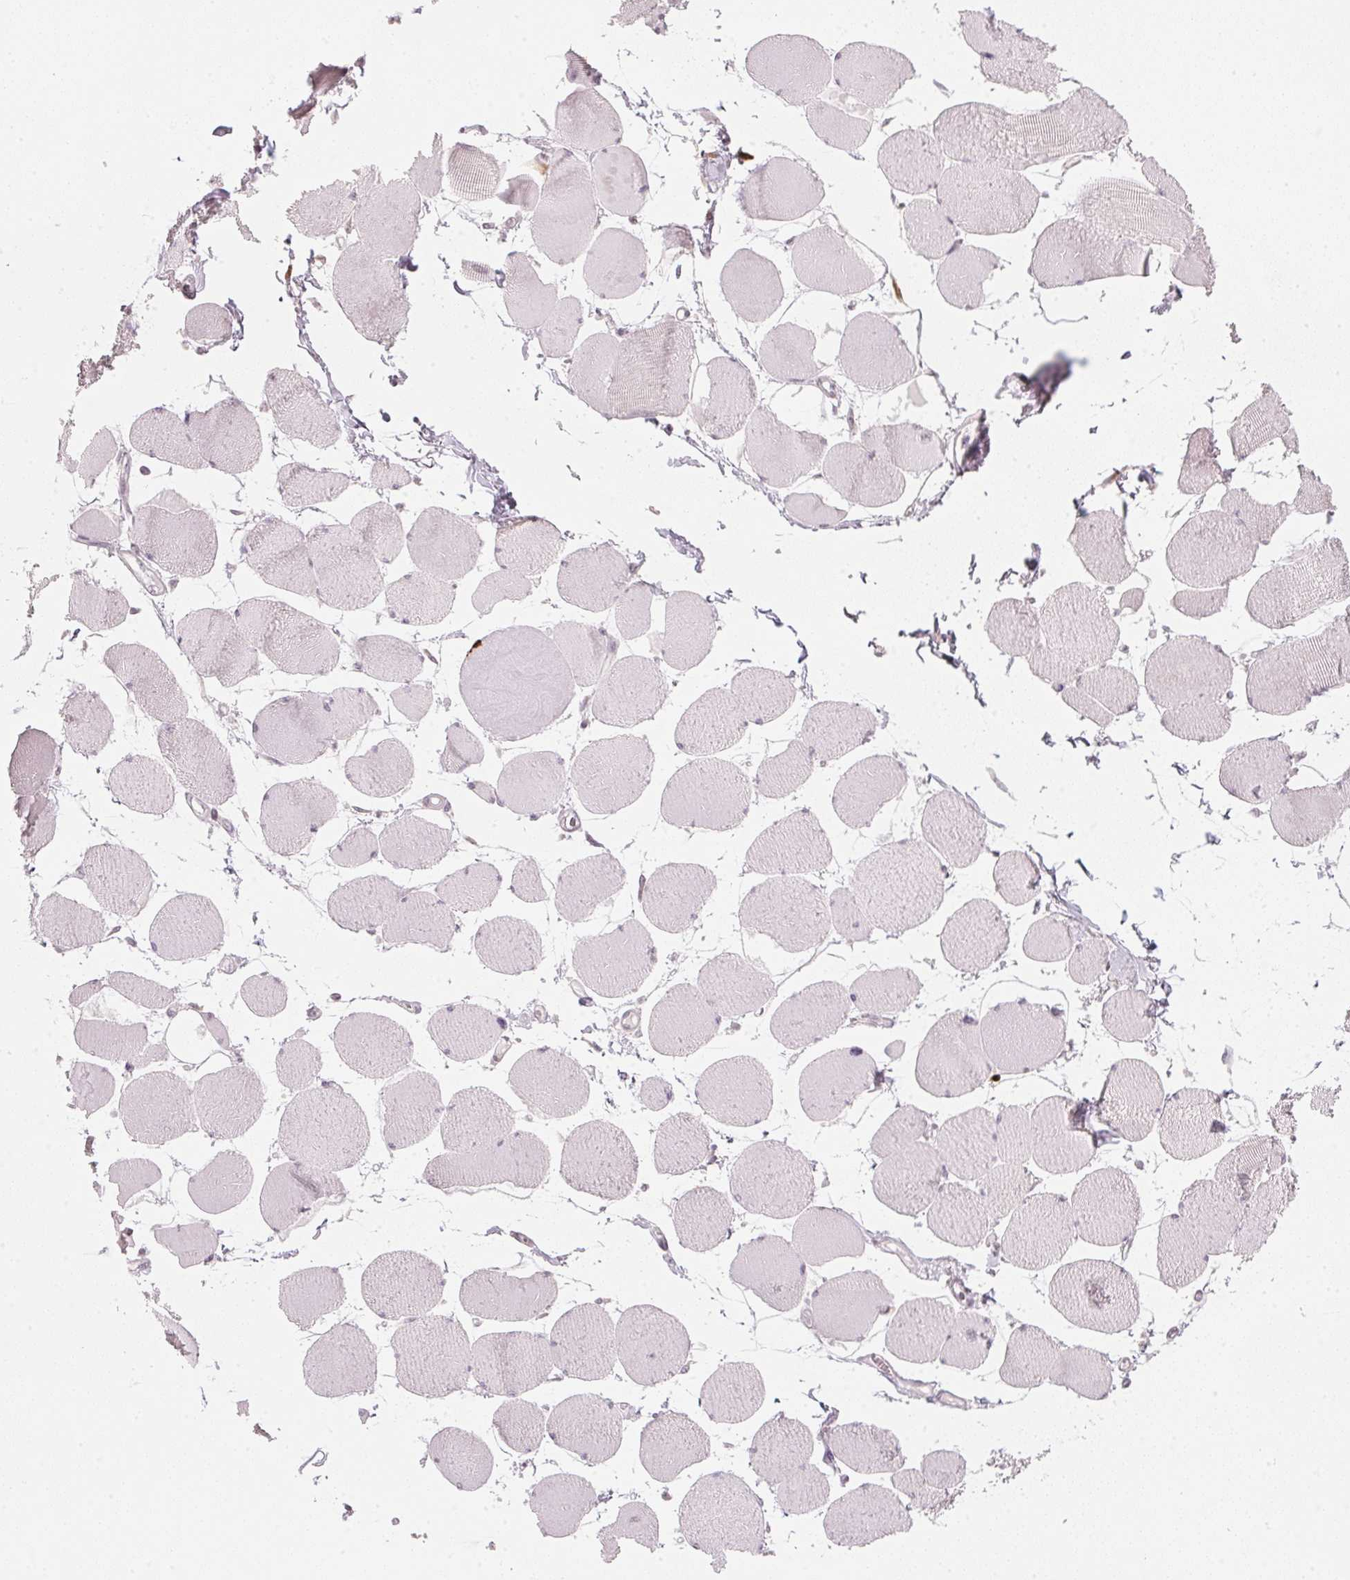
{"staining": {"intensity": "negative", "quantity": "none", "location": "none"}, "tissue": "skeletal muscle", "cell_type": "Myocytes", "image_type": "normal", "snomed": [{"axis": "morphology", "description": "Normal tissue, NOS"}, {"axis": "topography", "description": "Skeletal muscle"}], "caption": "Immunohistochemistry of benign human skeletal muscle displays no expression in myocytes. (DAB IHC visualized using brightfield microscopy, high magnification).", "gene": "SFRP4", "patient": {"sex": "female", "age": 75}}